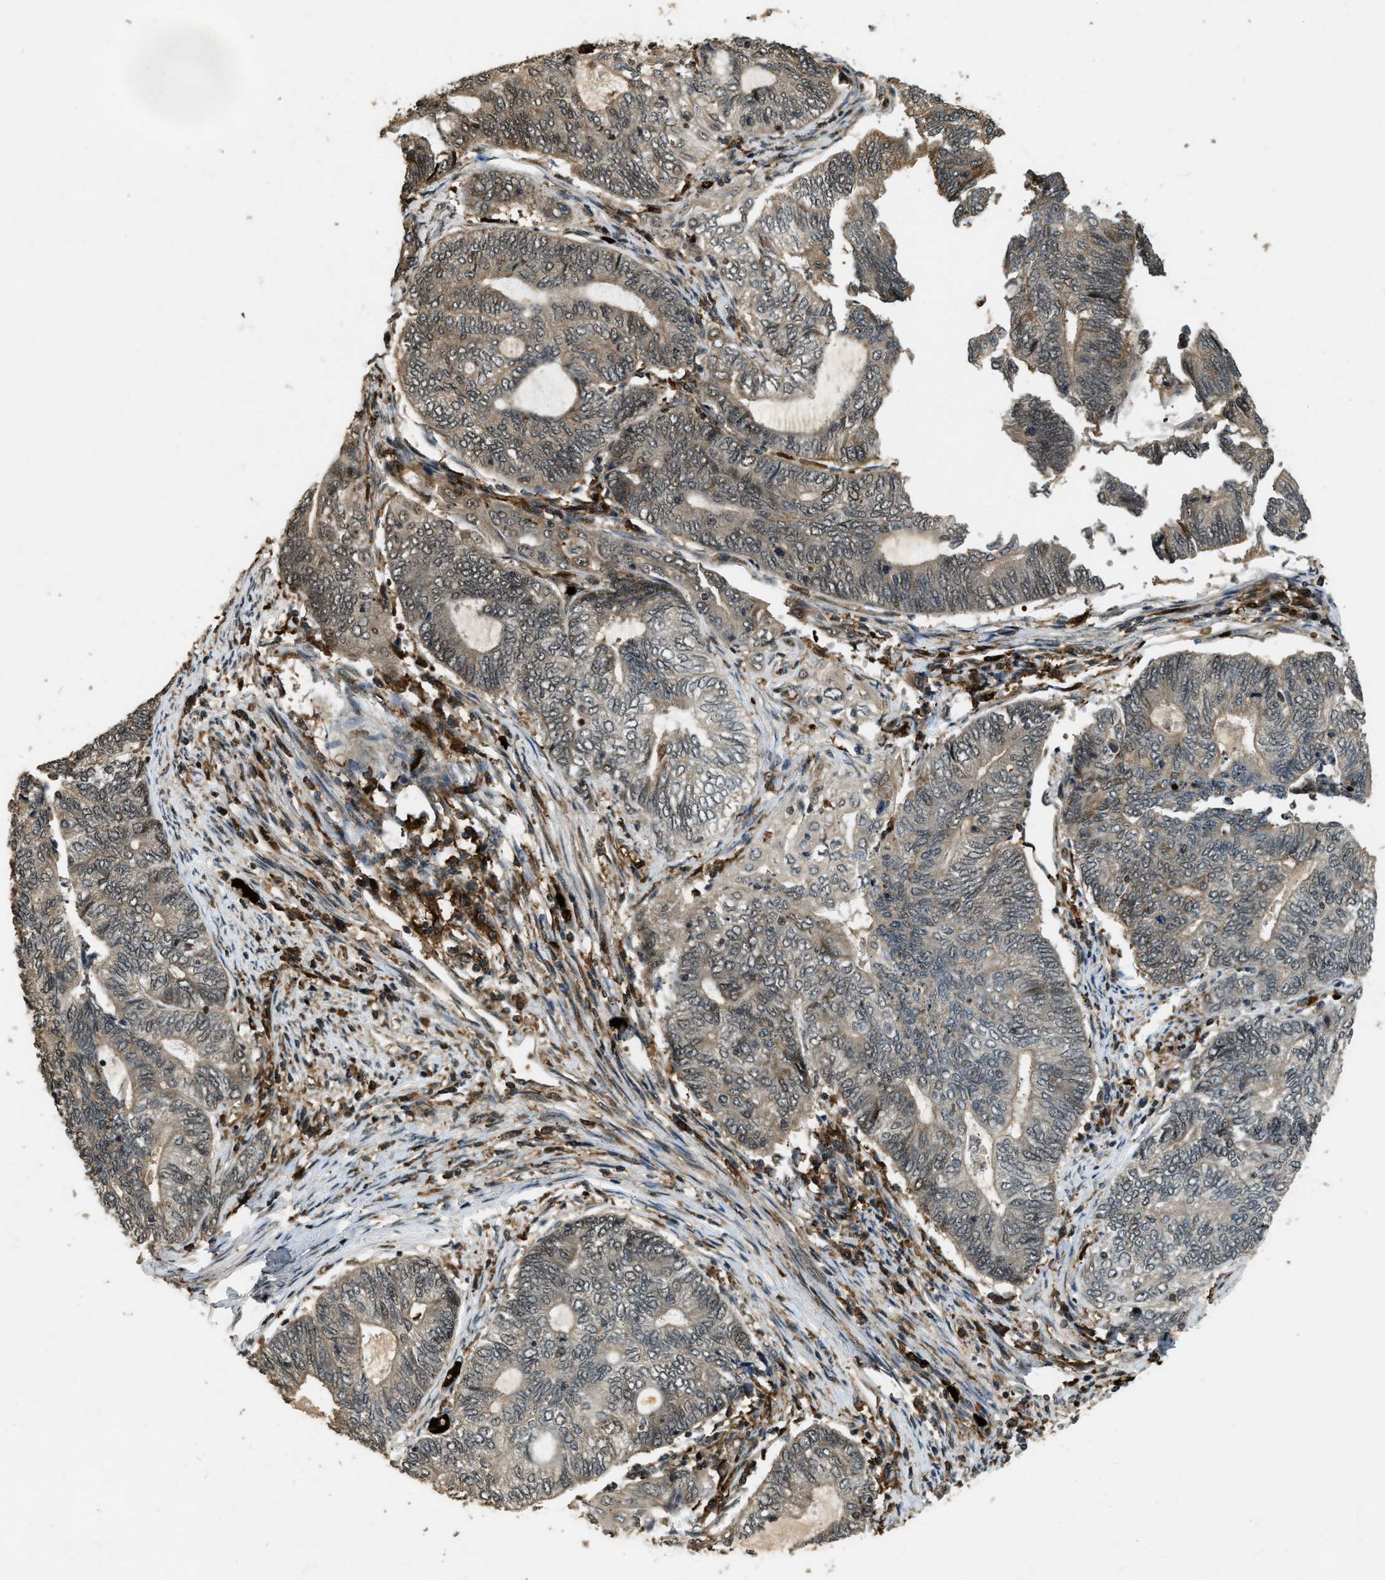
{"staining": {"intensity": "weak", "quantity": "<25%", "location": "cytoplasmic/membranous"}, "tissue": "endometrial cancer", "cell_type": "Tumor cells", "image_type": "cancer", "snomed": [{"axis": "morphology", "description": "Adenocarcinoma, NOS"}, {"axis": "topography", "description": "Uterus"}, {"axis": "topography", "description": "Endometrium"}], "caption": "Tumor cells show no significant expression in endometrial adenocarcinoma.", "gene": "RNF141", "patient": {"sex": "female", "age": 70}}